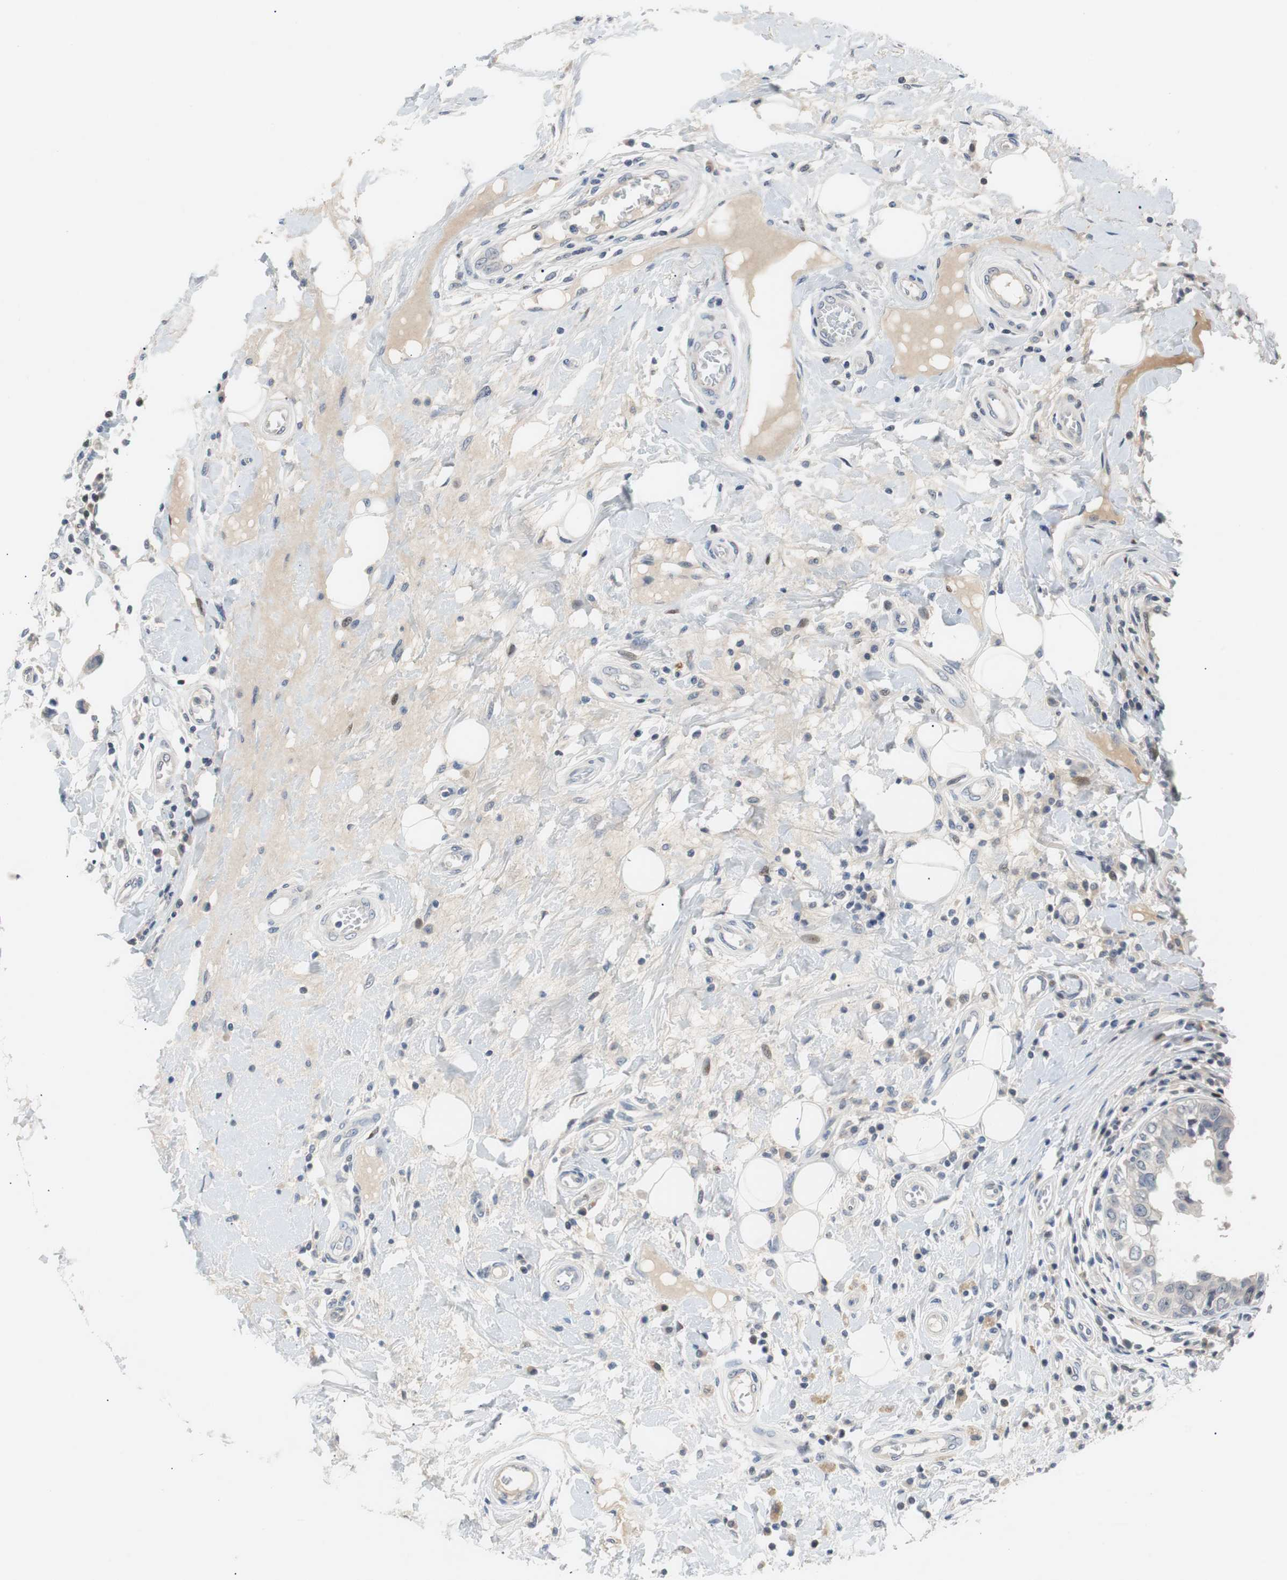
{"staining": {"intensity": "negative", "quantity": "none", "location": "none"}, "tissue": "breast cancer", "cell_type": "Tumor cells", "image_type": "cancer", "snomed": [{"axis": "morphology", "description": "Duct carcinoma"}, {"axis": "topography", "description": "Breast"}], "caption": "Immunohistochemical staining of breast intraductal carcinoma exhibits no significant positivity in tumor cells. Brightfield microscopy of IHC stained with DAB (3,3'-diaminobenzidine) (brown) and hematoxylin (blue), captured at high magnification.", "gene": "MAP2K4", "patient": {"sex": "female", "age": 27}}